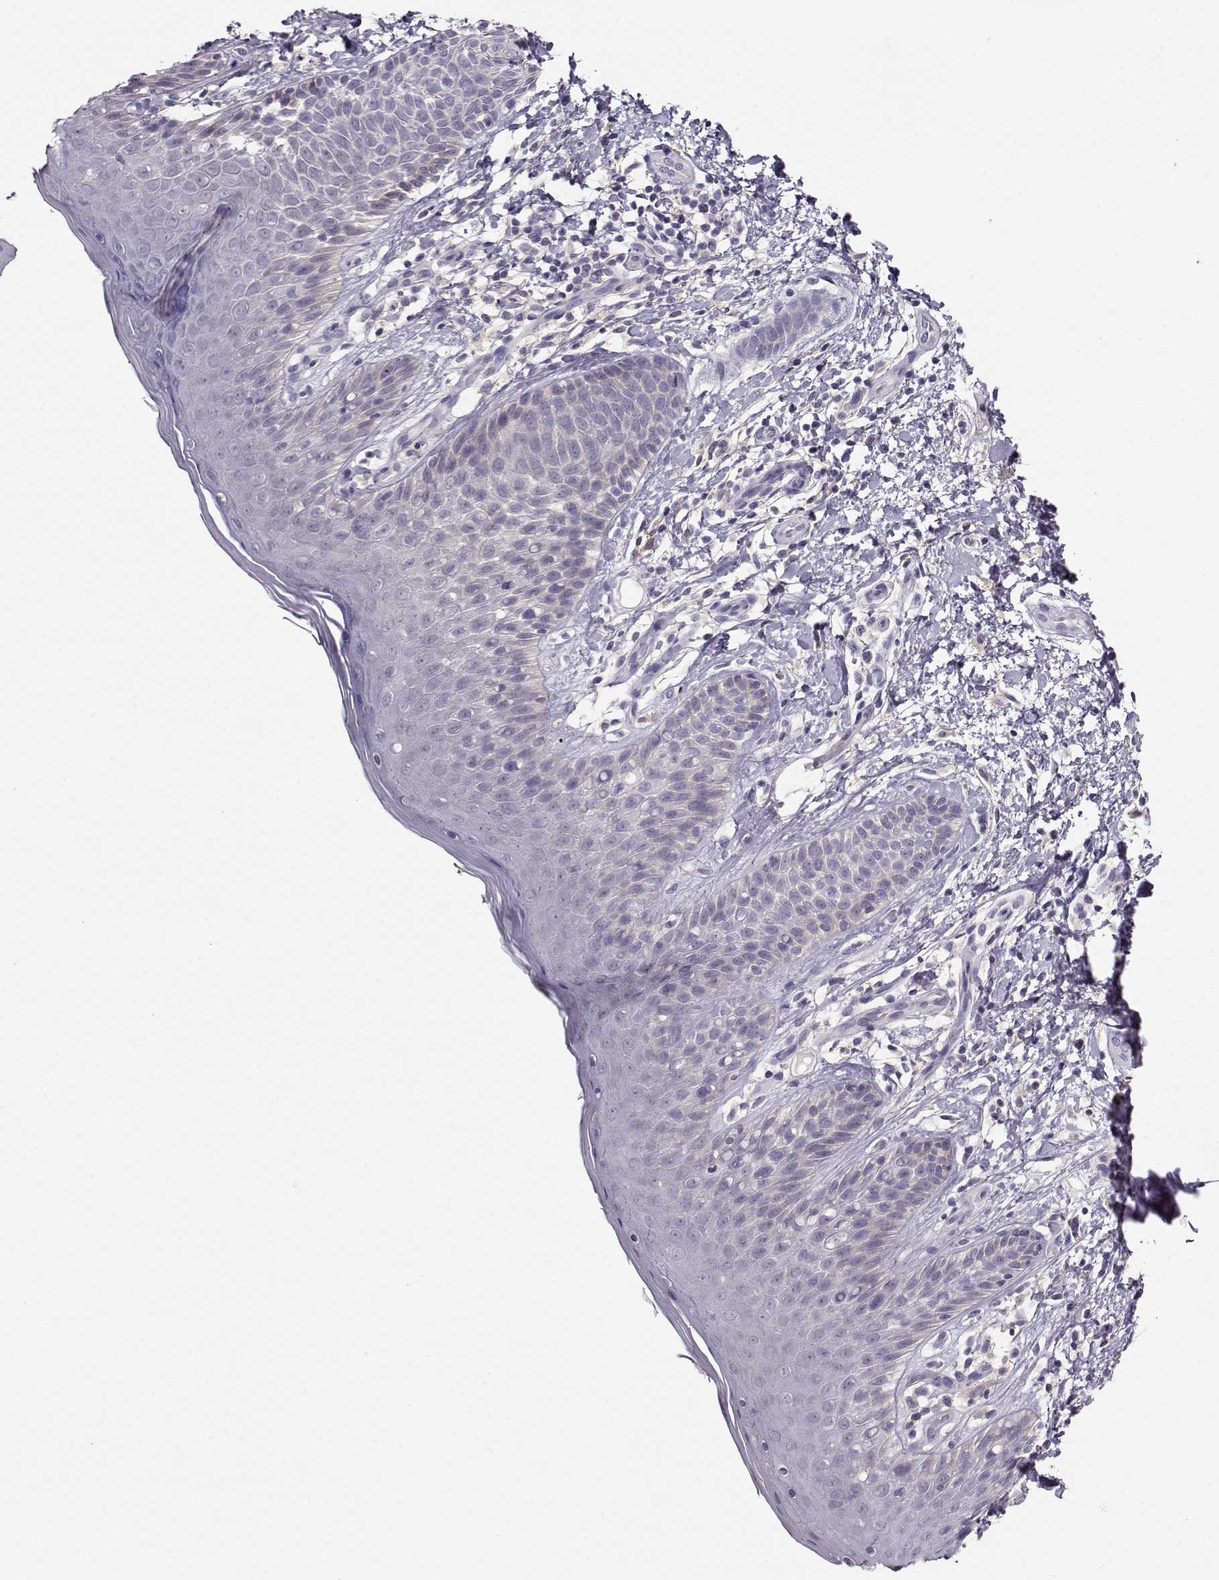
{"staining": {"intensity": "negative", "quantity": "none", "location": "none"}, "tissue": "skin", "cell_type": "Epidermal cells", "image_type": "normal", "snomed": [{"axis": "morphology", "description": "Normal tissue, NOS"}, {"axis": "topography", "description": "Anal"}], "caption": "Immunohistochemistry histopathology image of normal skin: skin stained with DAB shows no significant protein positivity in epidermal cells.", "gene": "NDRG4", "patient": {"sex": "male", "age": 36}}